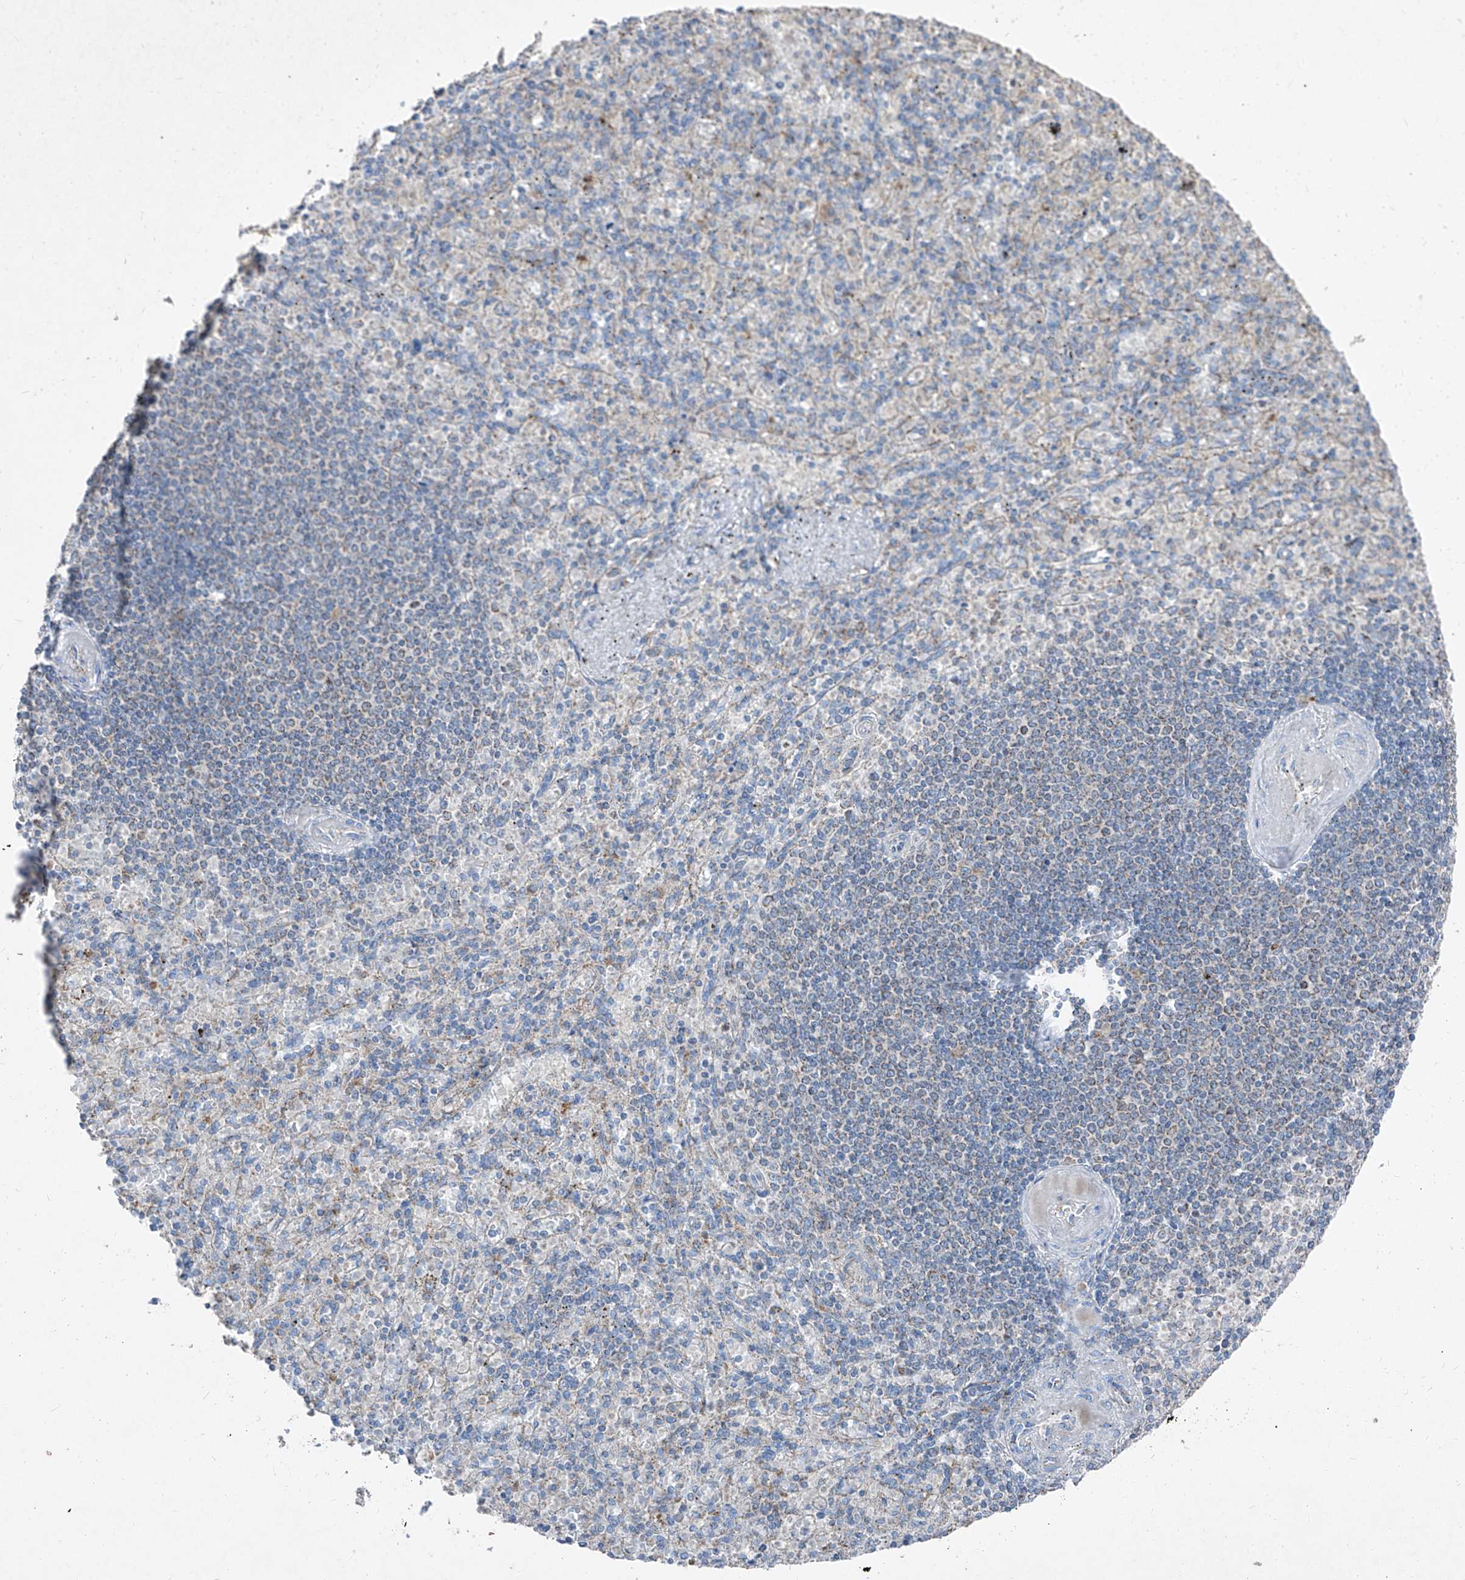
{"staining": {"intensity": "negative", "quantity": "none", "location": "none"}, "tissue": "spleen", "cell_type": "Cells in red pulp", "image_type": "normal", "snomed": [{"axis": "morphology", "description": "Normal tissue, NOS"}, {"axis": "topography", "description": "Spleen"}], "caption": "The image reveals no significant staining in cells in red pulp of spleen. The staining is performed using DAB (3,3'-diaminobenzidine) brown chromogen with nuclei counter-stained in using hematoxylin.", "gene": "ABCD3", "patient": {"sex": "female", "age": 74}}